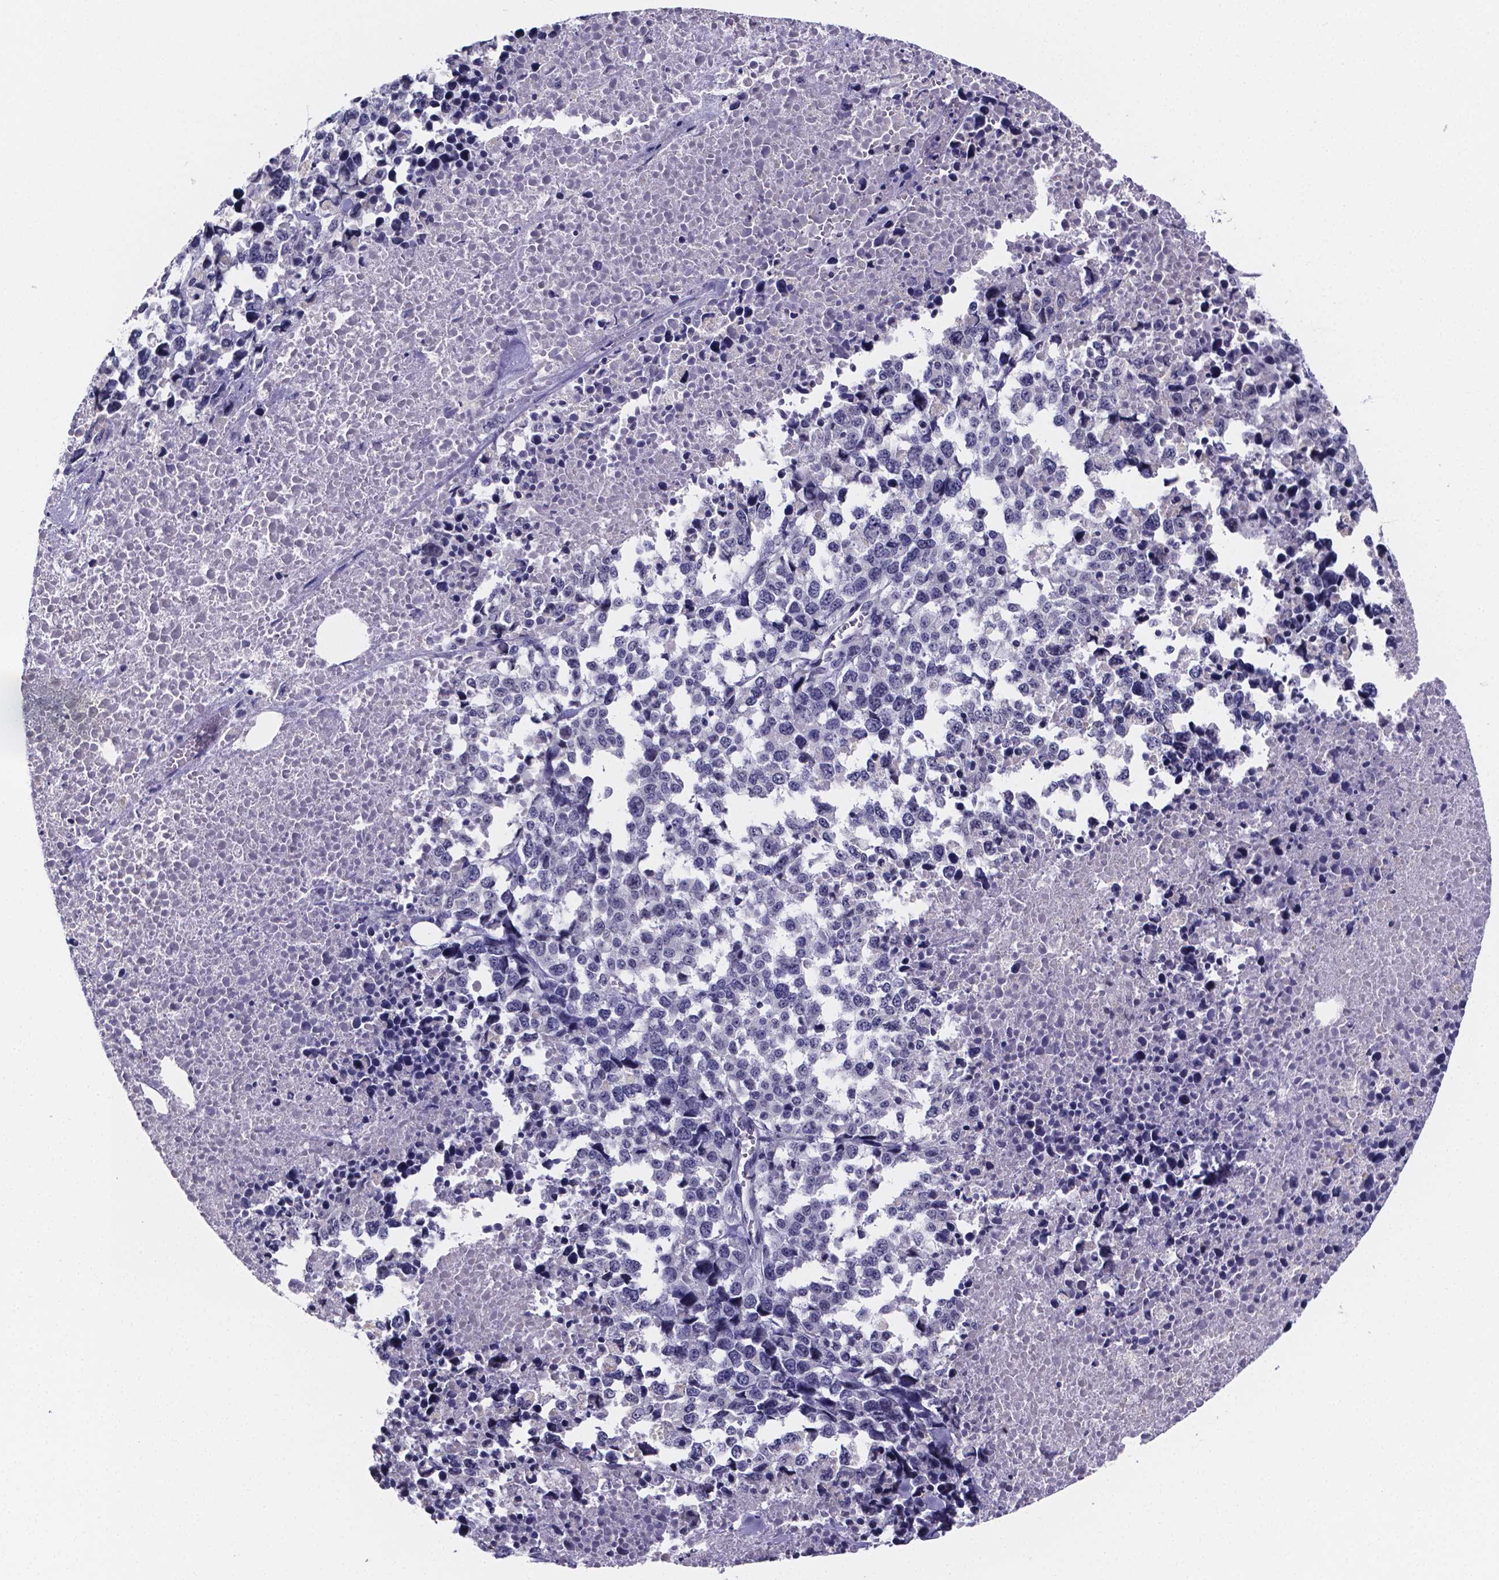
{"staining": {"intensity": "negative", "quantity": "none", "location": "none"}, "tissue": "melanoma", "cell_type": "Tumor cells", "image_type": "cancer", "snomed": [{"axis": "morphology", "description": "Malignant melanoma, Metastatic site"}, {"axis": "topography", "description": "Skin"}], "caption": "Immunohistochemical staining of malignant melanoma (metastatic site) displays no significant positivity in tumor cells. Nuclei are stained in blue.", "gene": "IZUMO1", "patient": {"sex": "male", "age": 84}}